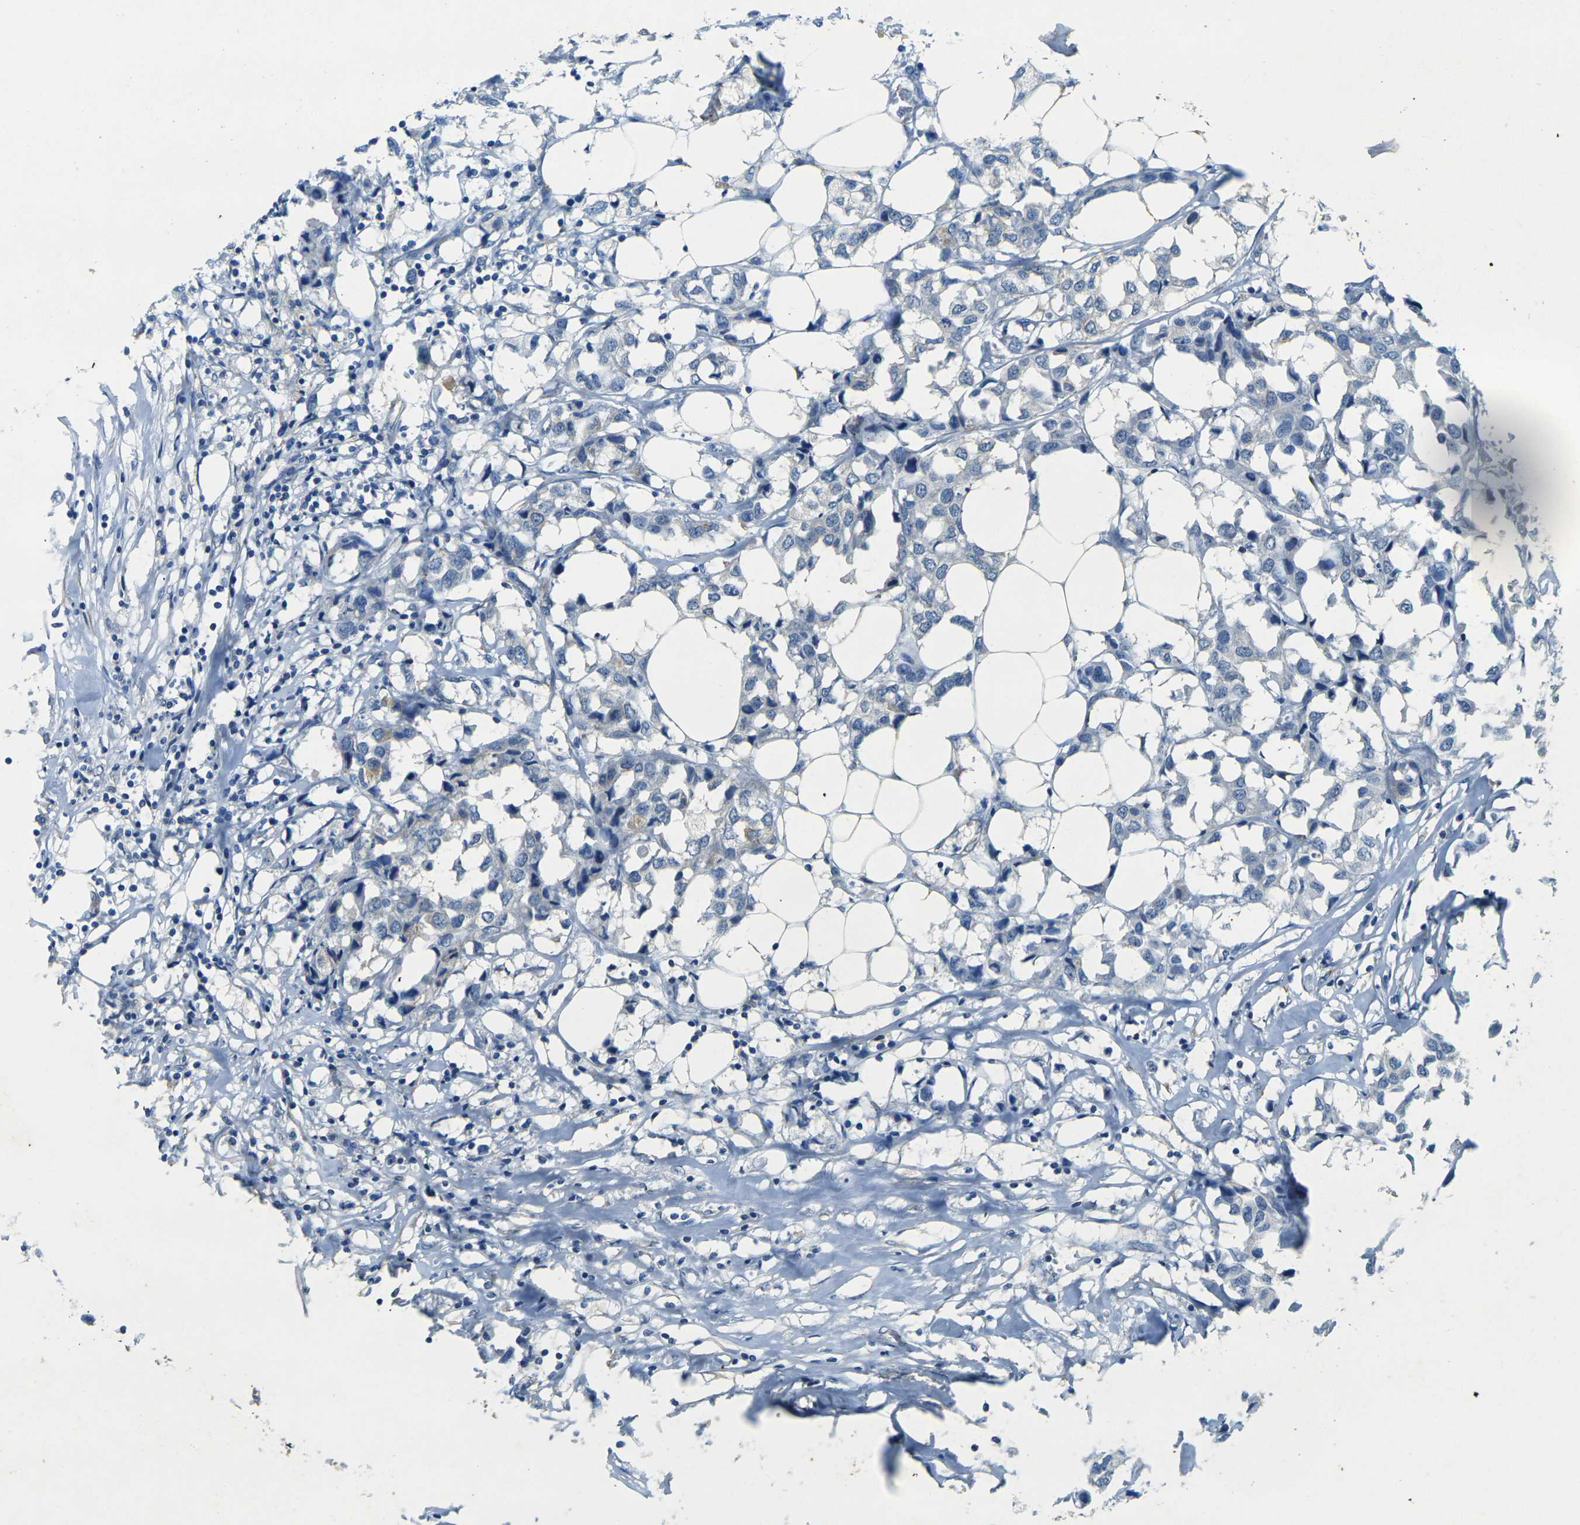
{"staining": {"intensity": "negative", "quantity": "none", "location": "none"}, "tissue": "breast cancer", "cell_type": "Tumor cells", "image_type": "cancer", "snomed": [{"axis": "morphology", "description": "Duct carcinoma"}, {"axis": "topography", "description": "Breast"}], "caption": "Histopathology image shows no protein expression in tumor cells of intraductal carcinoma (breast) tissue.", "gene": "SORT1", "patient": {"sex": "female", "age": 80}}